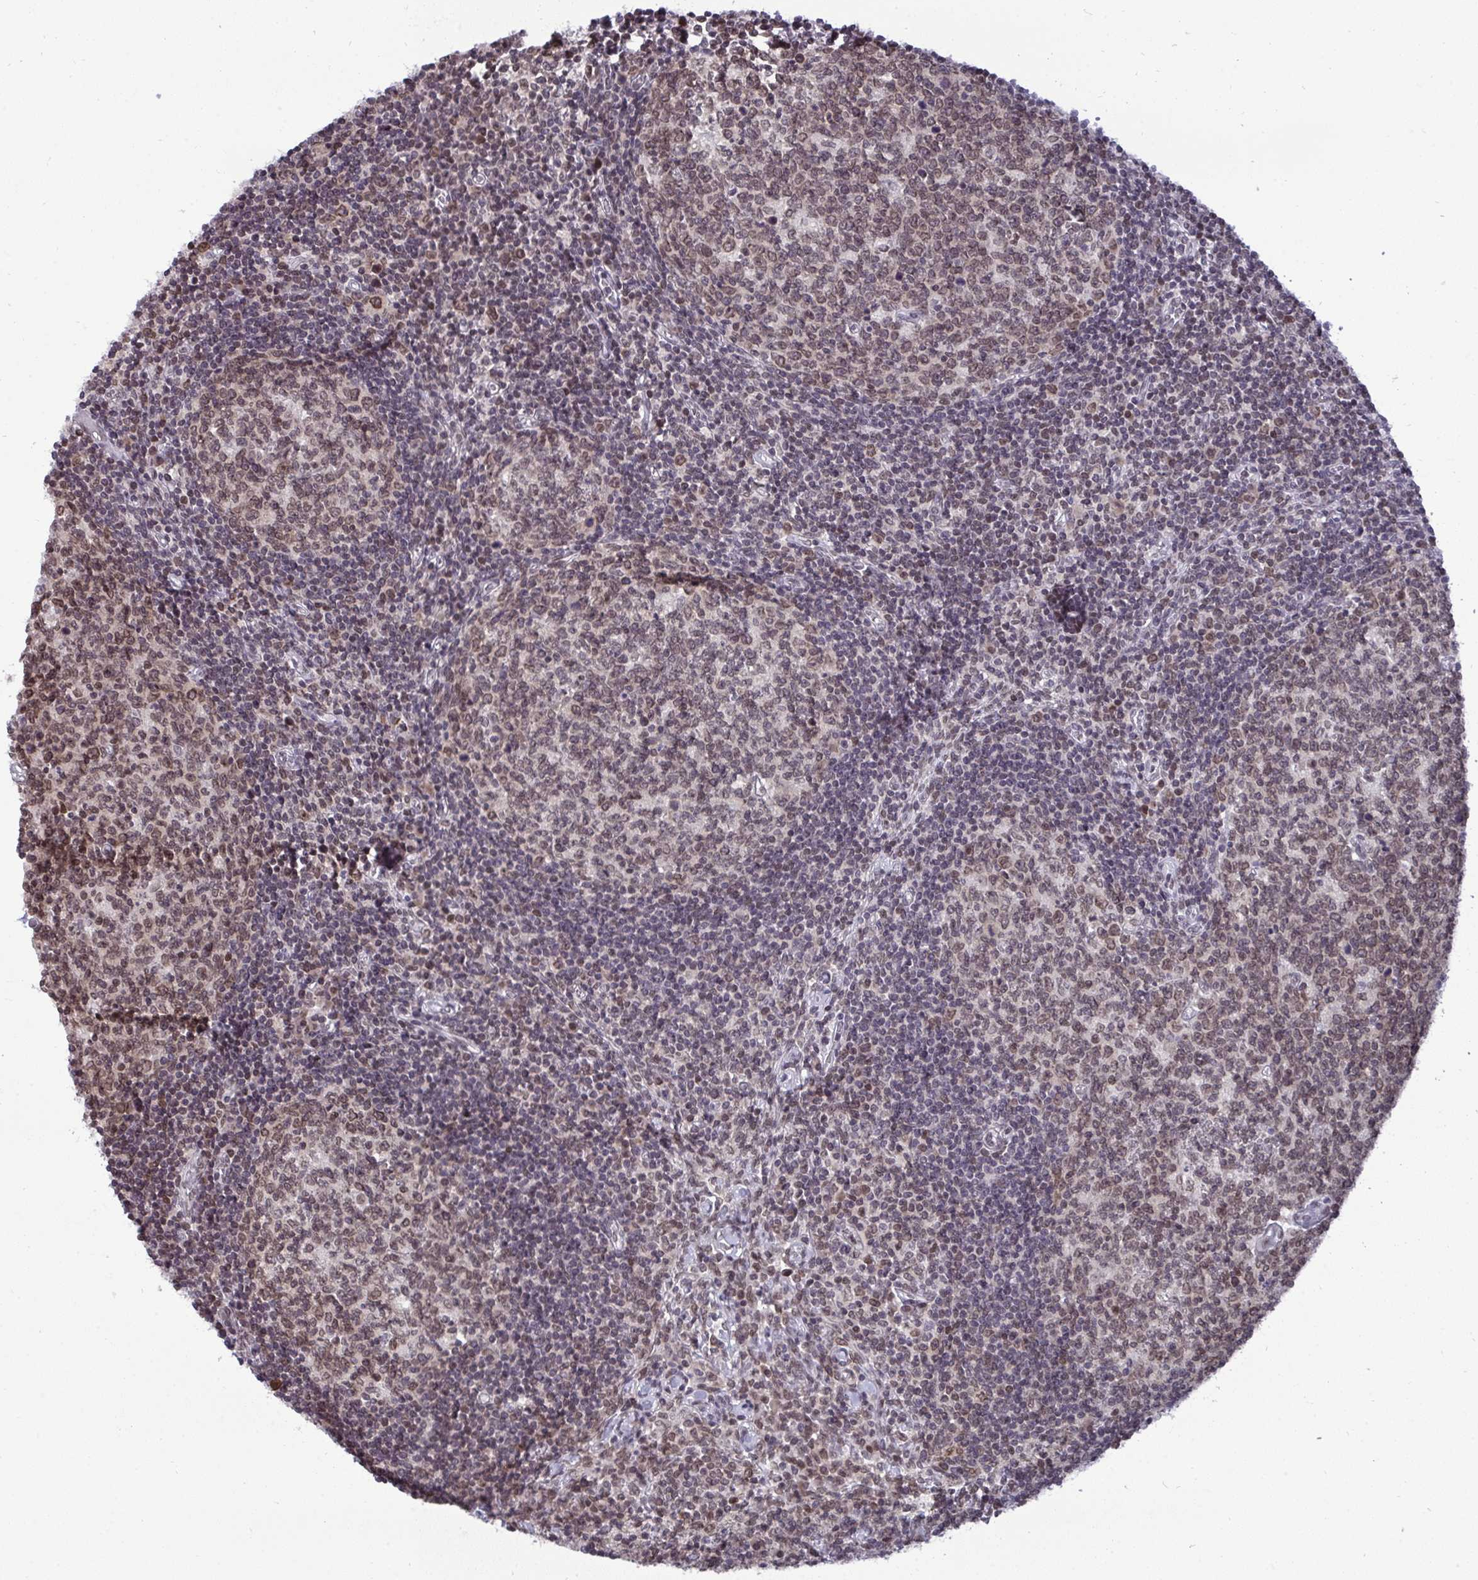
{"staining": {"intensity": "weak", "quantity": ">75%", "location": "nuclear"}, "tissue": "lymph node", "cell_type": "Germinal center cells", "image_type": "normal", "snomed": [{"axis": "morphology", "description": "Normal tissue, NOS"}, {"axis": "topography", "description": "Lymph node"}], "caption": "IHC of unremarkable human lymph node shows low levels of weak nuclear positivity in approximately >75% of germinal center cells. (DAB (3,3'-diaminobenzidine) = brown stain, brightfield microscopy at high magnification).", "gene": "JPT1", "patient": {"sex": "male", "age": 67}}